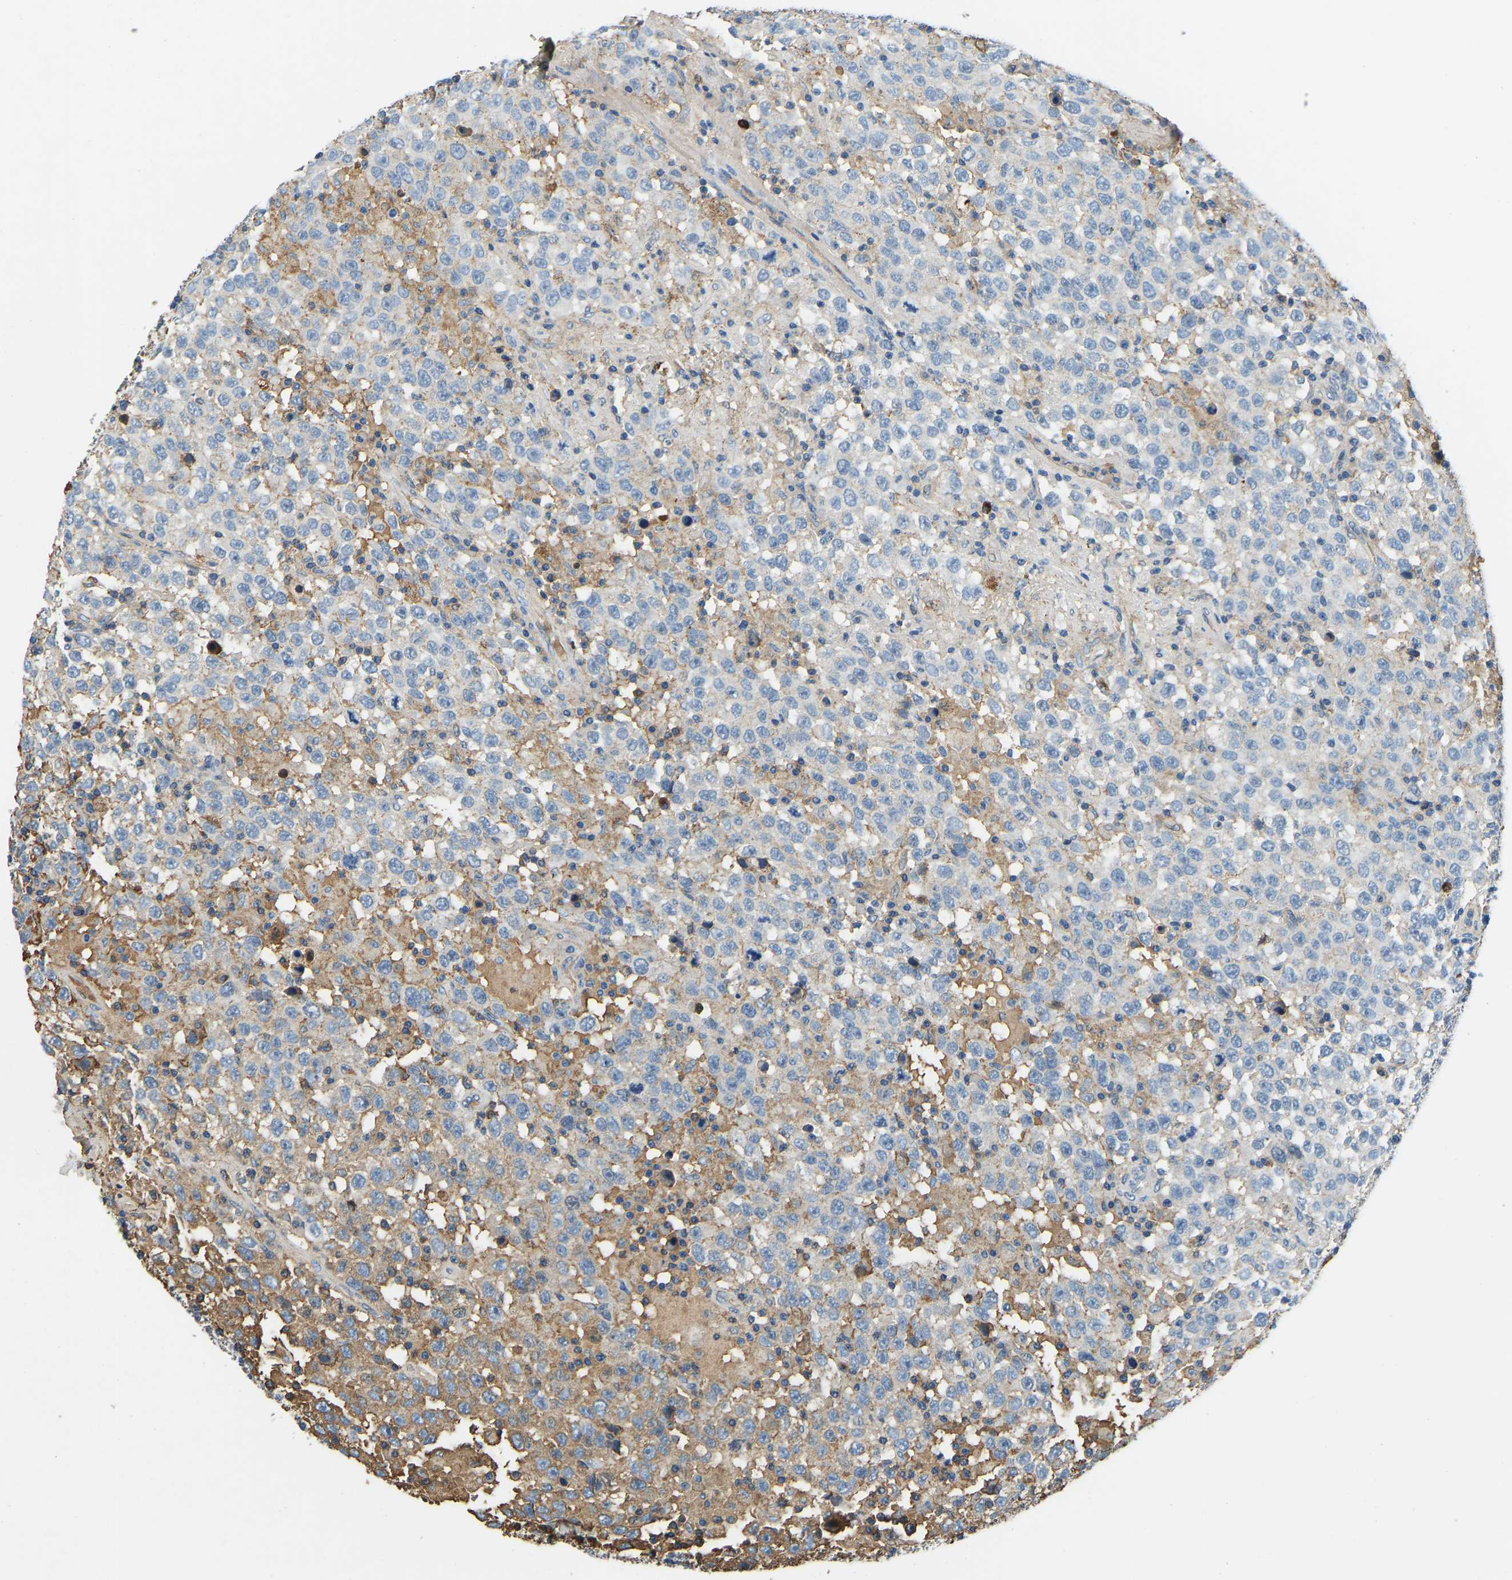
{"staining": {"intensity": "moderate", "quantity": "25%-75%", "location": "cytoplasmic/membranous"}, "tissue": "testis cancer", "cell_type": "Tumor cells", "image_type": "cancer", "snomed": [{"axis": "morphology", "description": "Seminoma, NOS"}, {"axis": "topography", "description": "Testis"}], "caption": "Human testis seminoma stained with a protein marker reveals moderate staining in tumor cells.", "gene": "THBS4", "patient": {"sex": "male", "age": 41}}